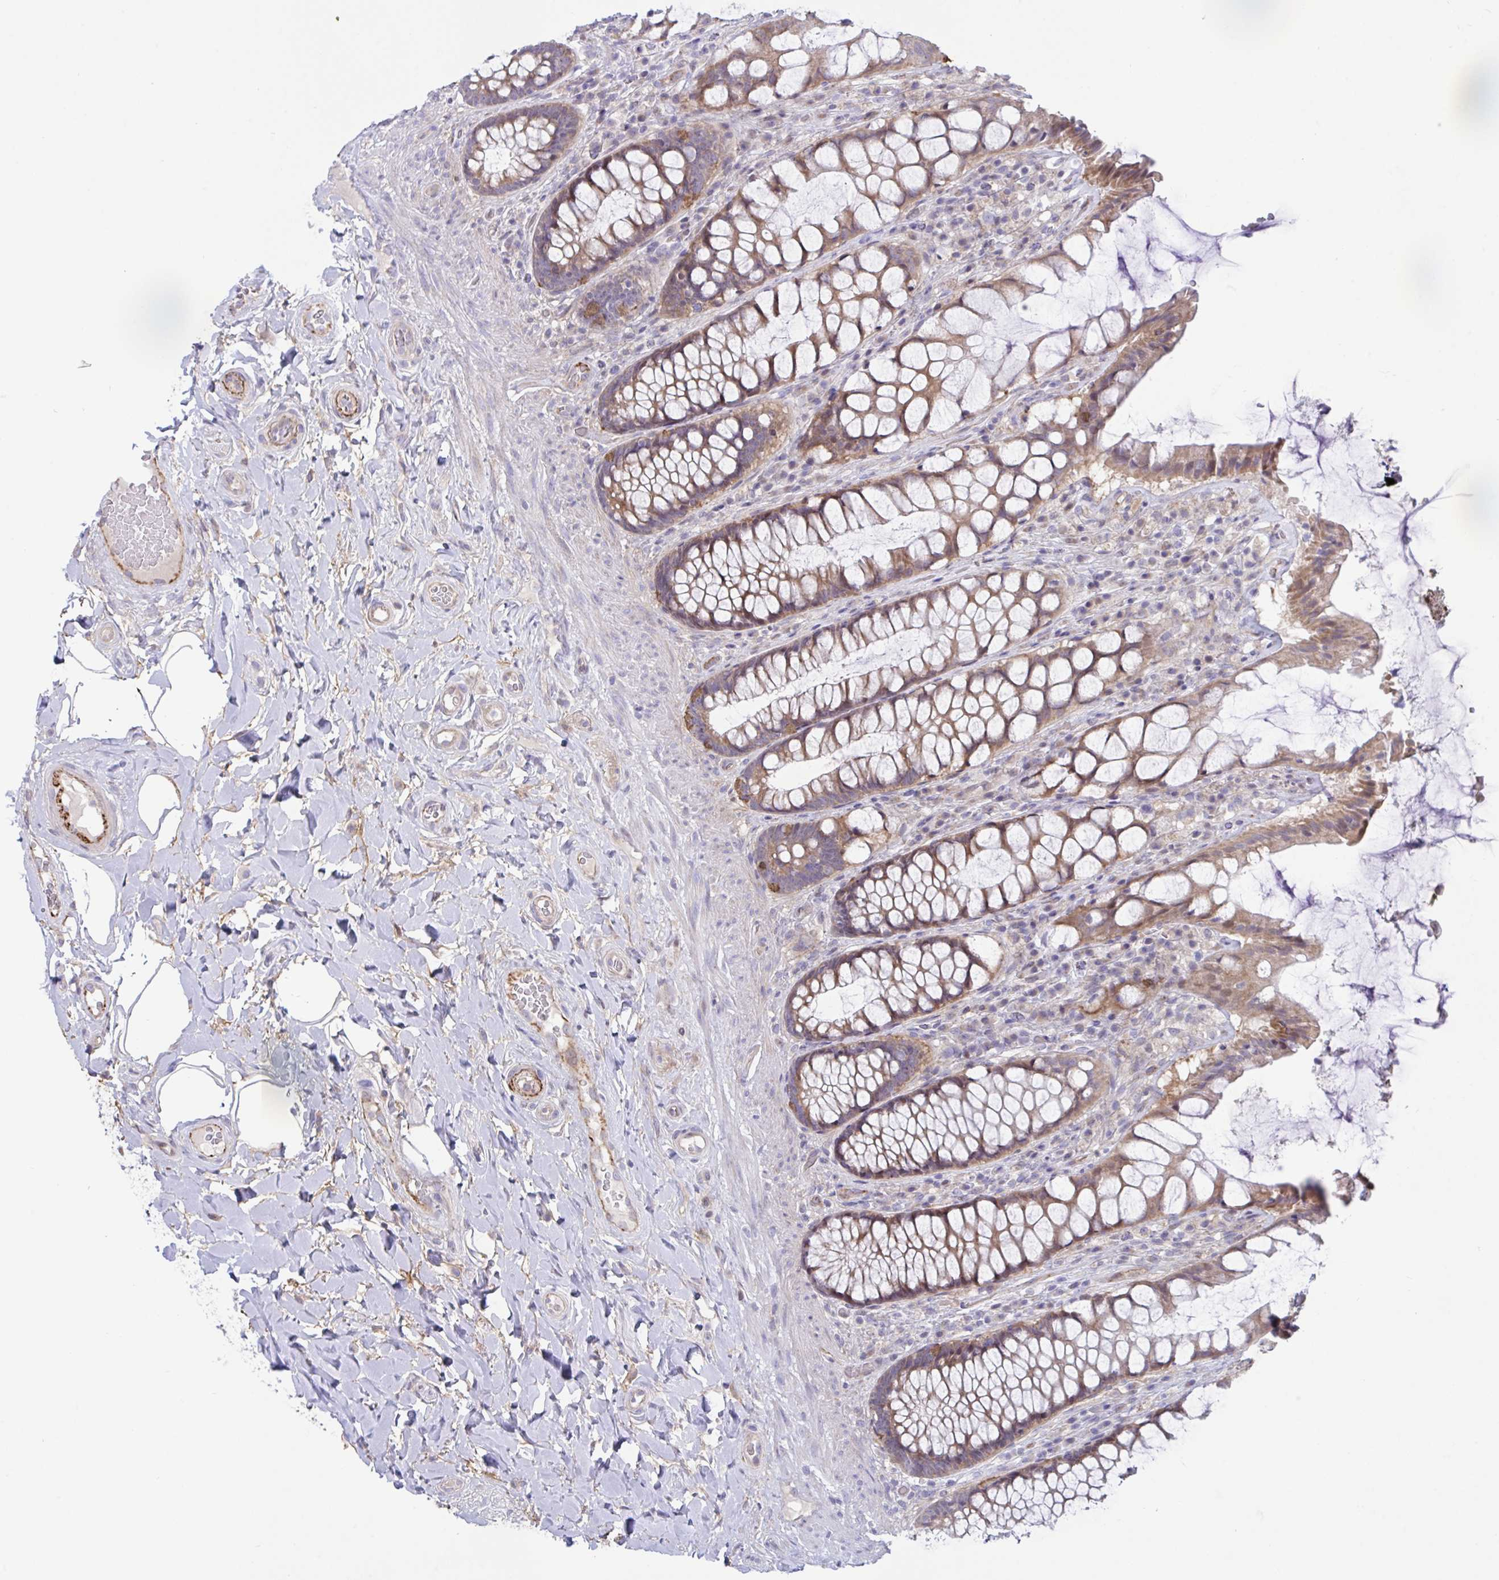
{"staining": {"intensity": "moderate", "quantity": ">75%", "location": "cytoplasmic/membranous"}, "tissue": "rectum", "cell_type": "Glandular cells", "image_type": "normal", "snomed": [{"axis": "morphology", "description": "Normal tissue, NOS"}, {"axis": "topography", "description": "Rectum"}], "caption": "A histopathology image showing moderate cytoplasmic/membranous staining in about >75% of glandular cells in normal rectum, as visualized by brown immunohistochemical staining.", "gene": "IL37", "patient": {"sex": "female", "age": 58}}